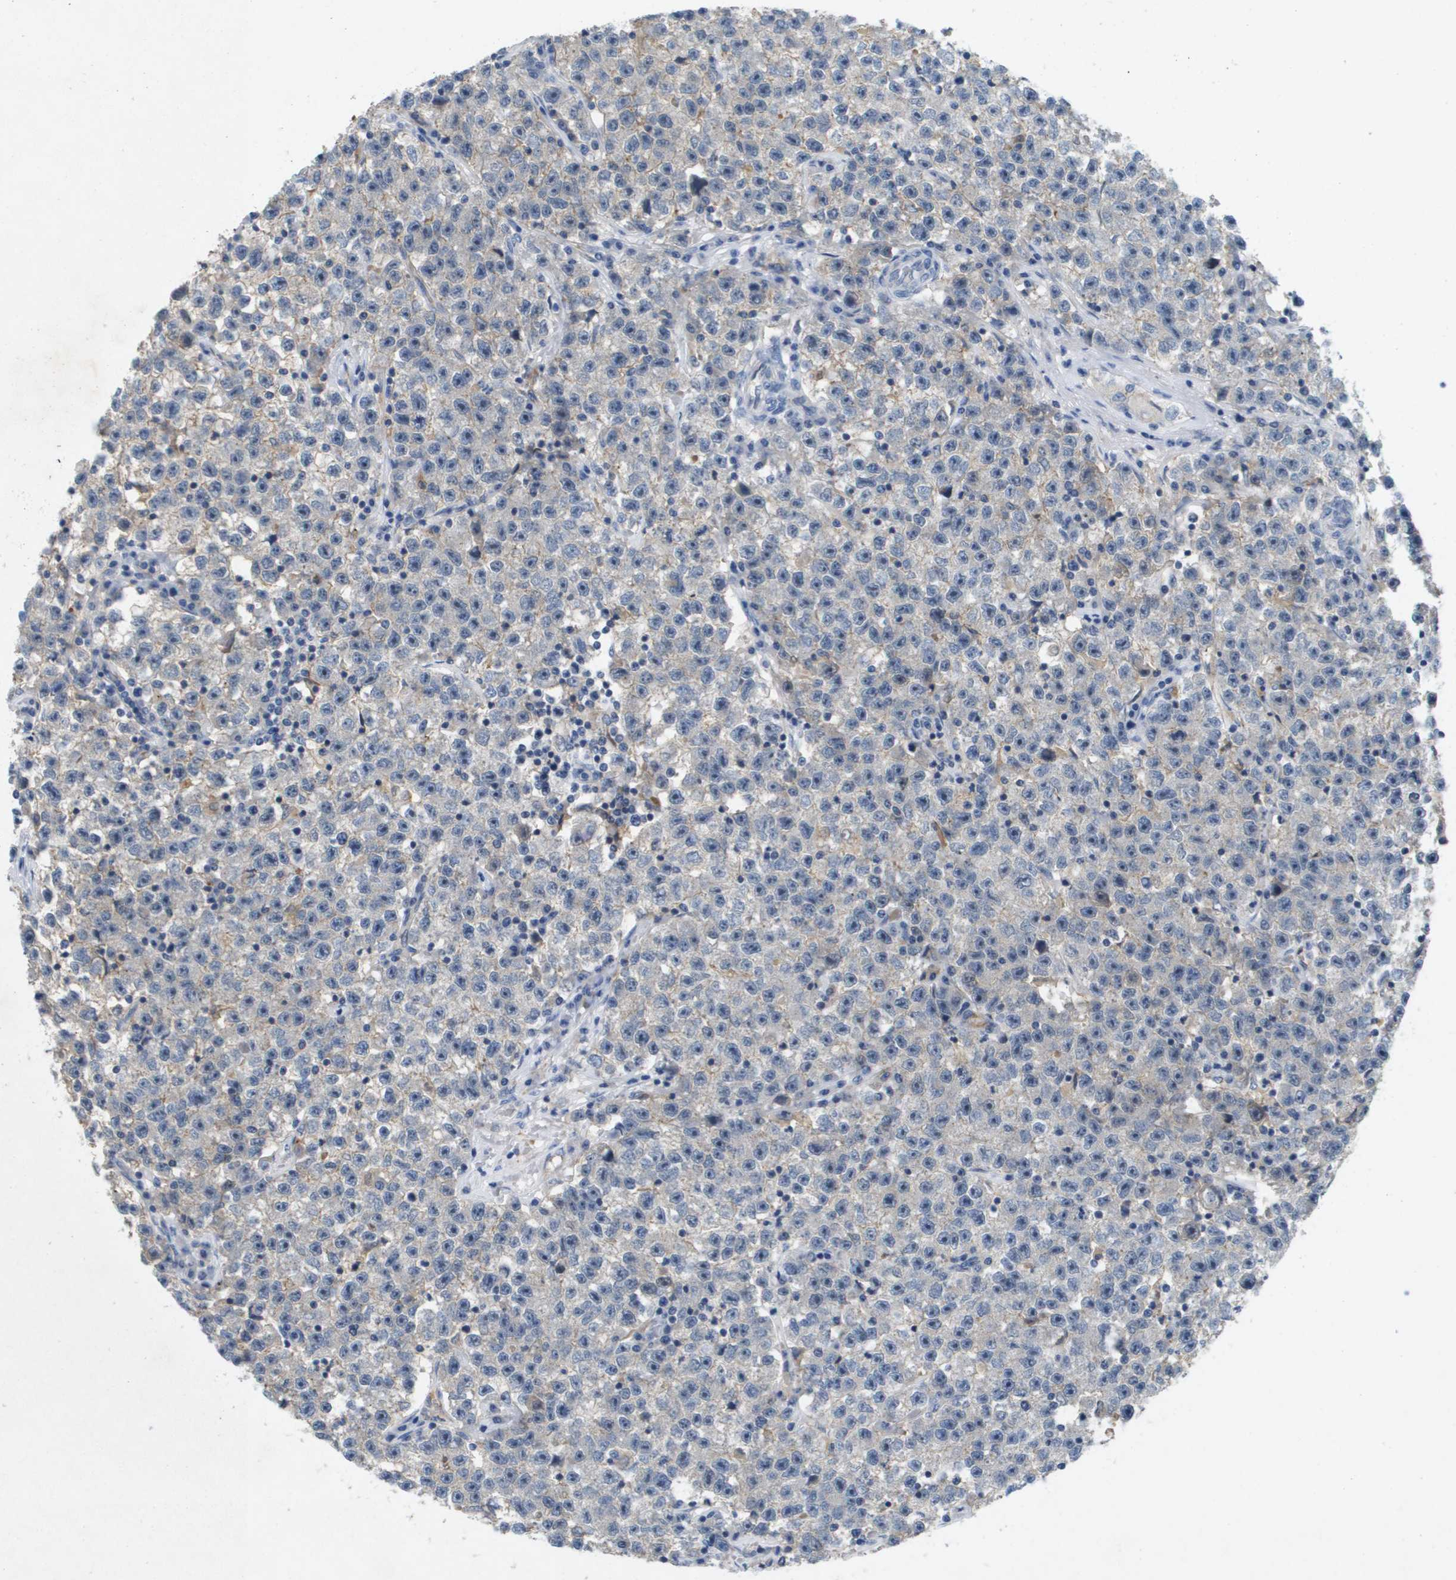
{"staining": {"intensity": "weak", "quantity": "<25%", "location": "cytoplasmic/membranous"}, "tissue": "testis cancer", "cell_type": "Tumor cells", "image_type": "cancer", "snomed": [{"axis": "morphology", "description": "Seminoma, NOS"}, {"axis": "topography", "description": "Testis"}], "caption": "Testis cancer (seminoma) was stained to show a protein in brown. There is no significant staining in tumor cells.", "gene": "LIPG", "patient": {"sex": "male", "age": 22}}